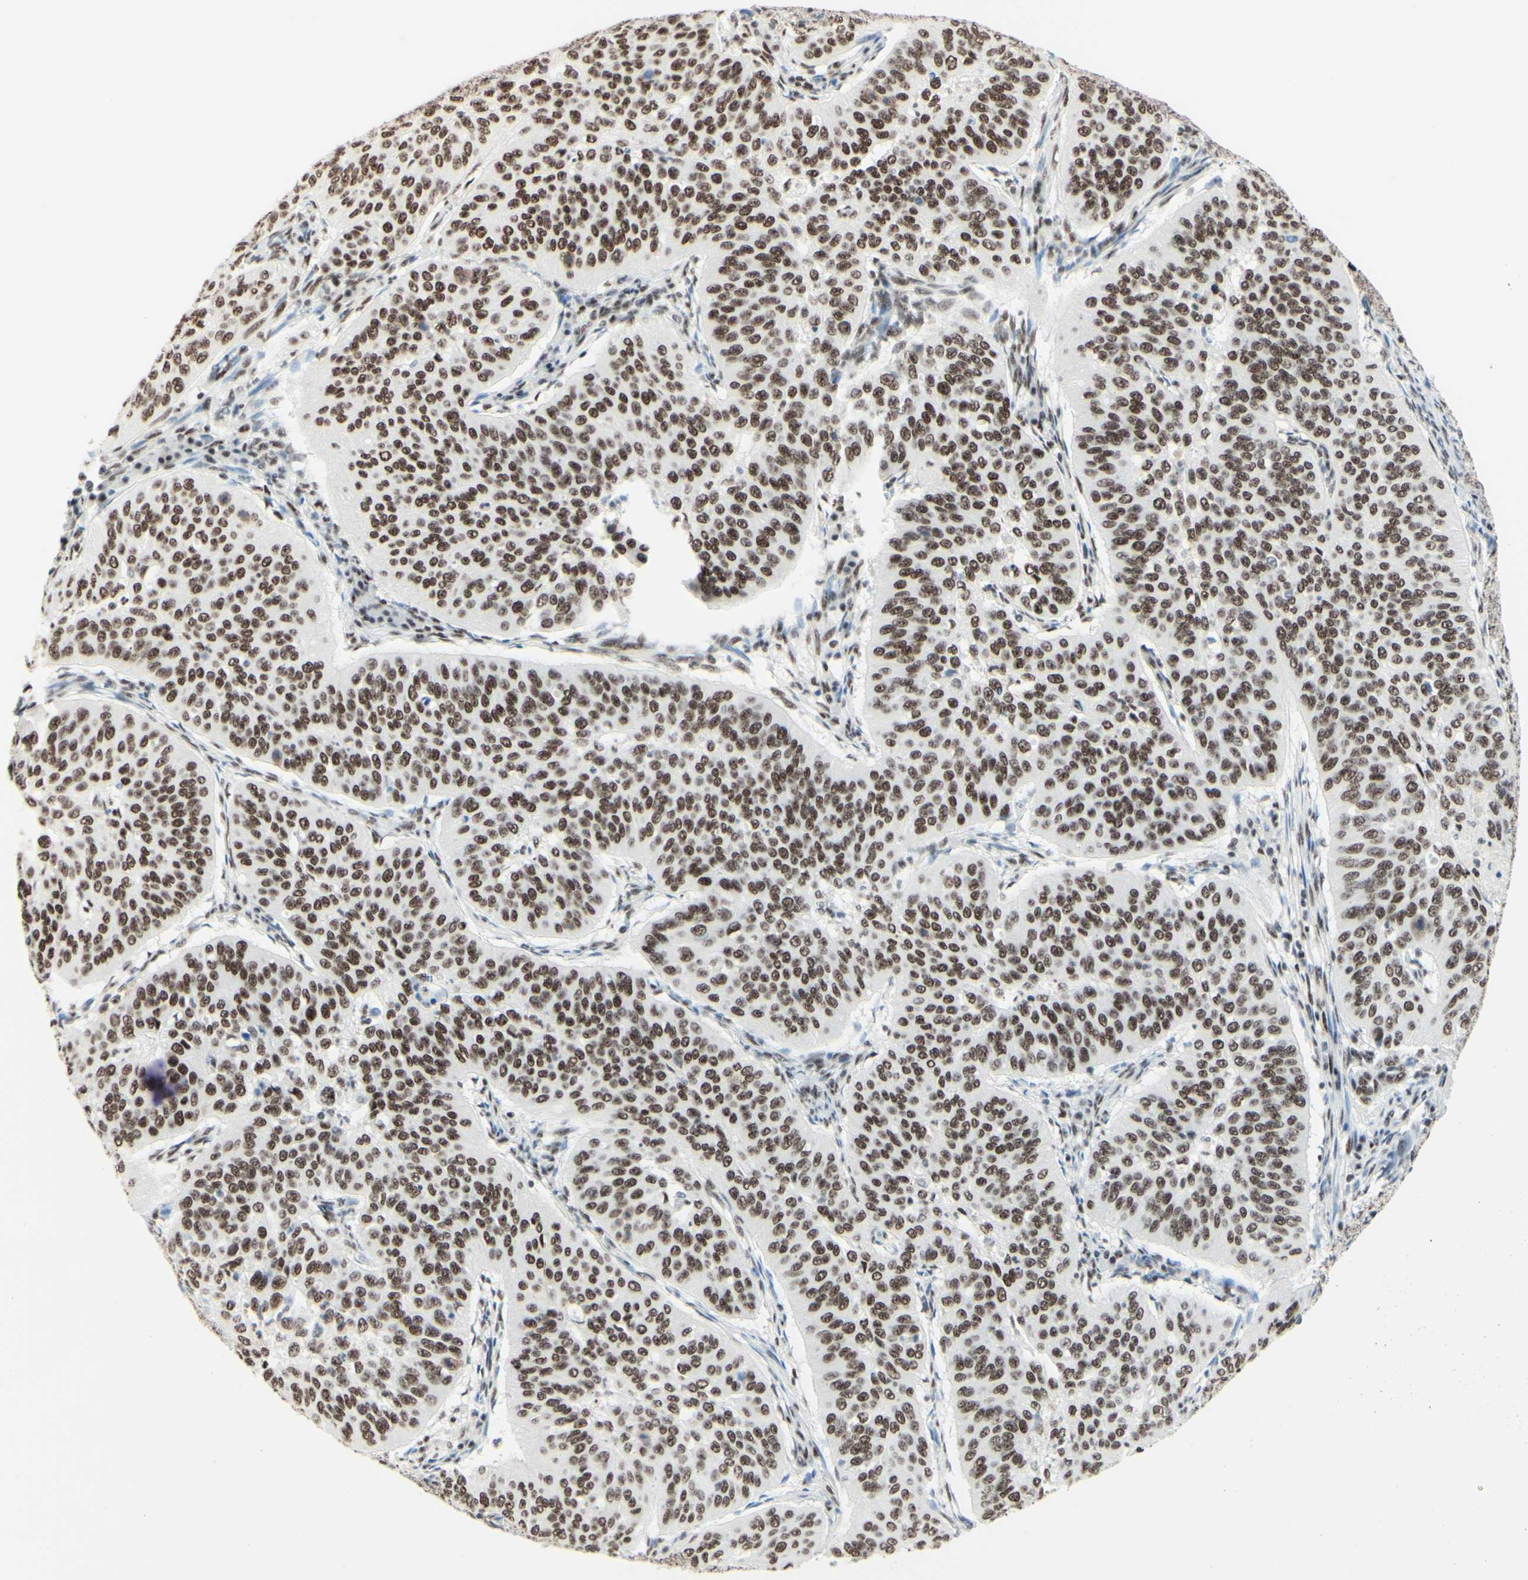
{"staining": {"intensity": "moderate", "quantity": ">75%", "location": "nuclear"}, "tissue": "cervical cancer", "cell_type": "Tumor cells", "image_type": "cancer", "snomed": [{"axis": "morphology", "description": "Normal tissue, NOS"}, {"axis": "morphology", "description": "Squamous cell carcinoma, NOS"}, {"axis": "topography", "description": "Cervix"}], "caption": "Immunohistochemical staining of cervical cancer (squamous cell carcinoma) displays moderate nuclear protein expression in about >75% of tumor cells. (brown staining indicates protein expression, while blue staining denotes nuclei).", "gene": "WTAP", "patient": {"sex": "female", "age": 39}}